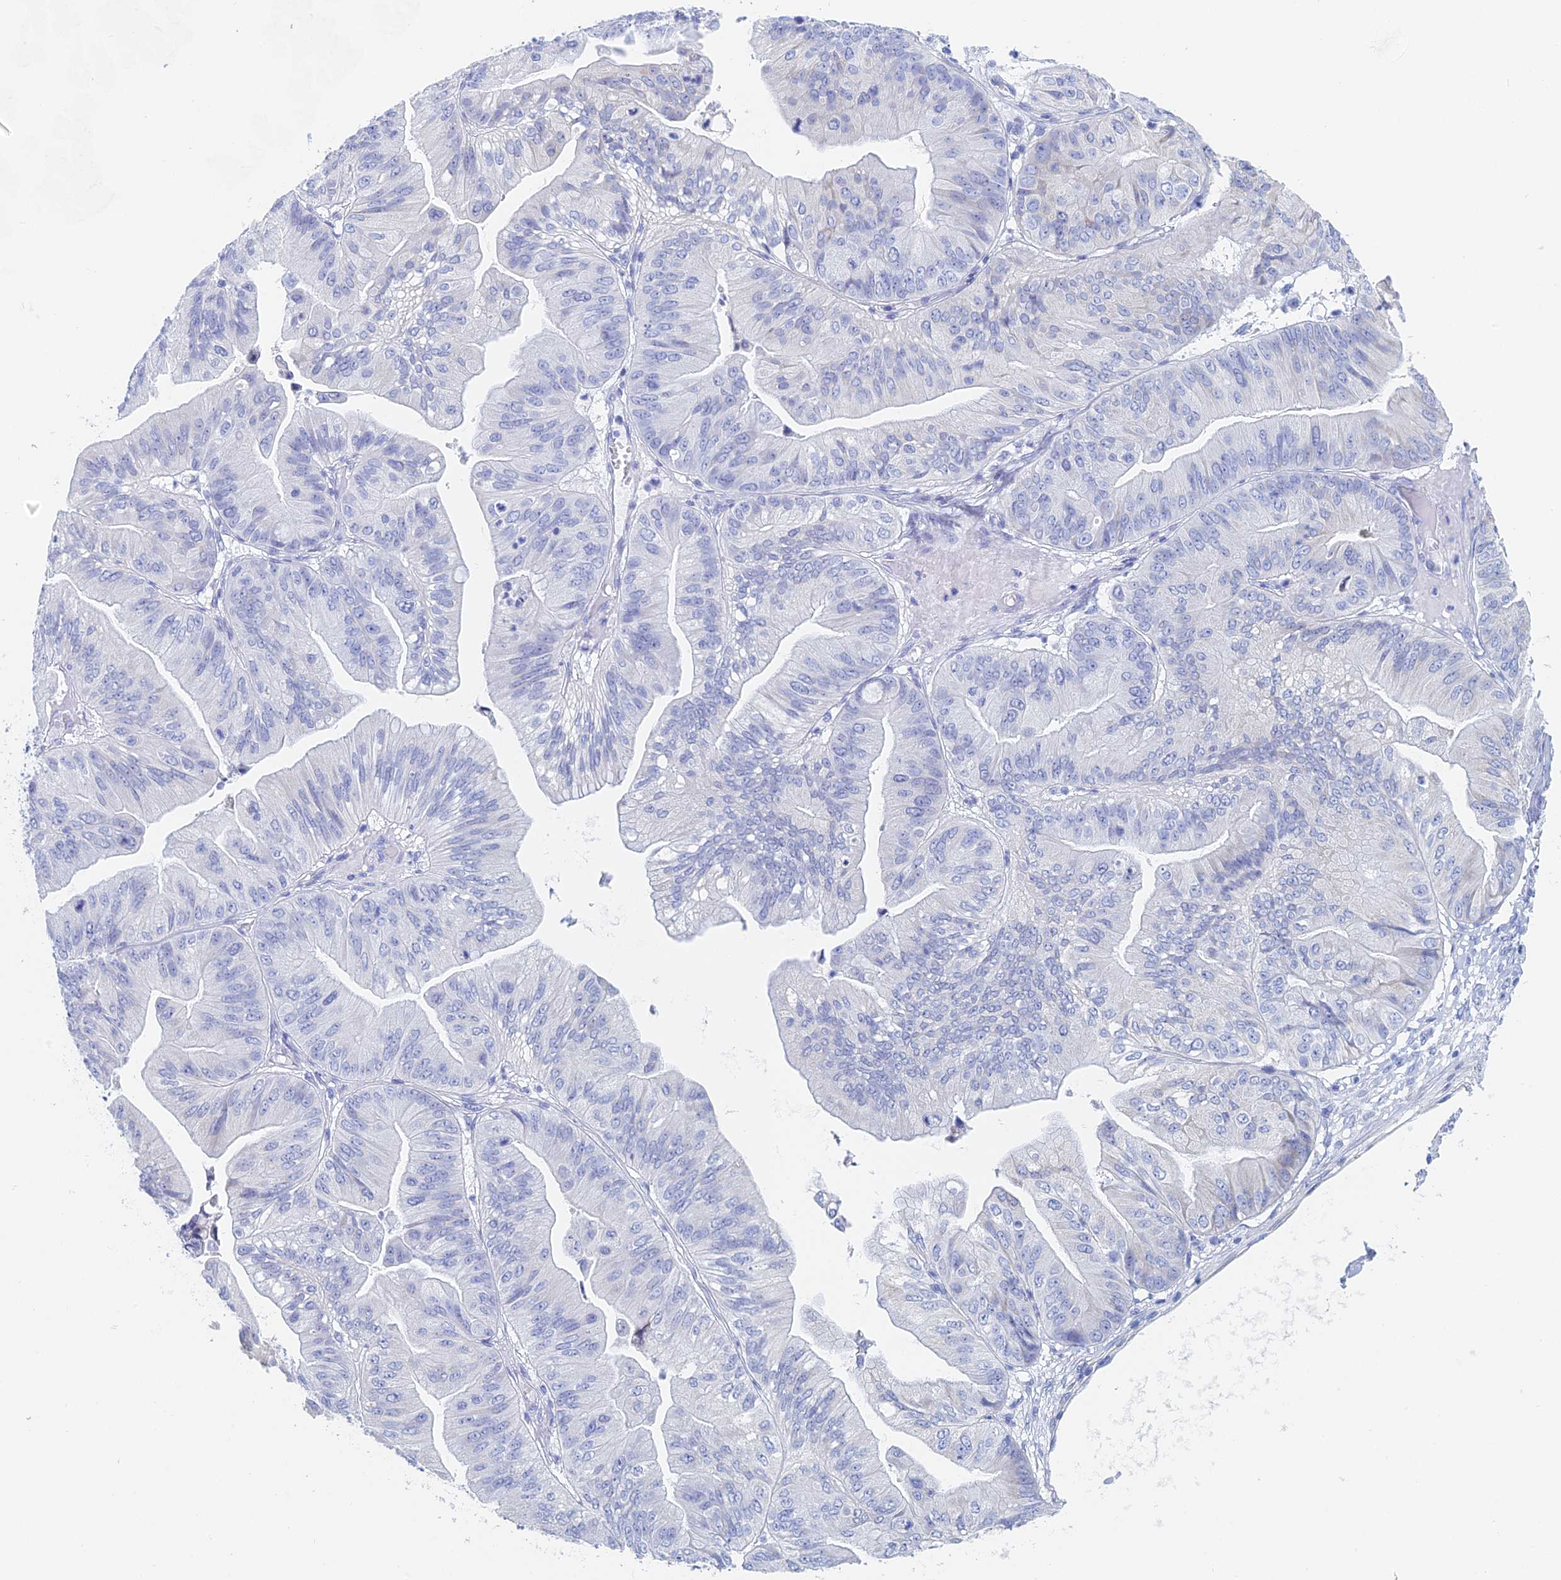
{"staining": {"intensity": "negative", "quantity": "none", "location": "none"}, "tissue": "ovarian cancer", "cell_type": "Tumor cells", "image_type": "cancer", "snomed": [{"axis": "morphology", "description": "Cystadenocarcinoma, mucinous, NOS"}, {"axis": "topography", "description": "Ovary"}], "caption": "IHC of mucinous cystadenocarcinoma (ovarian) demonstrates no positivity in tumor cells.", "gene": "KCNK18", "patient": {"sex": "female", "age": 61}}